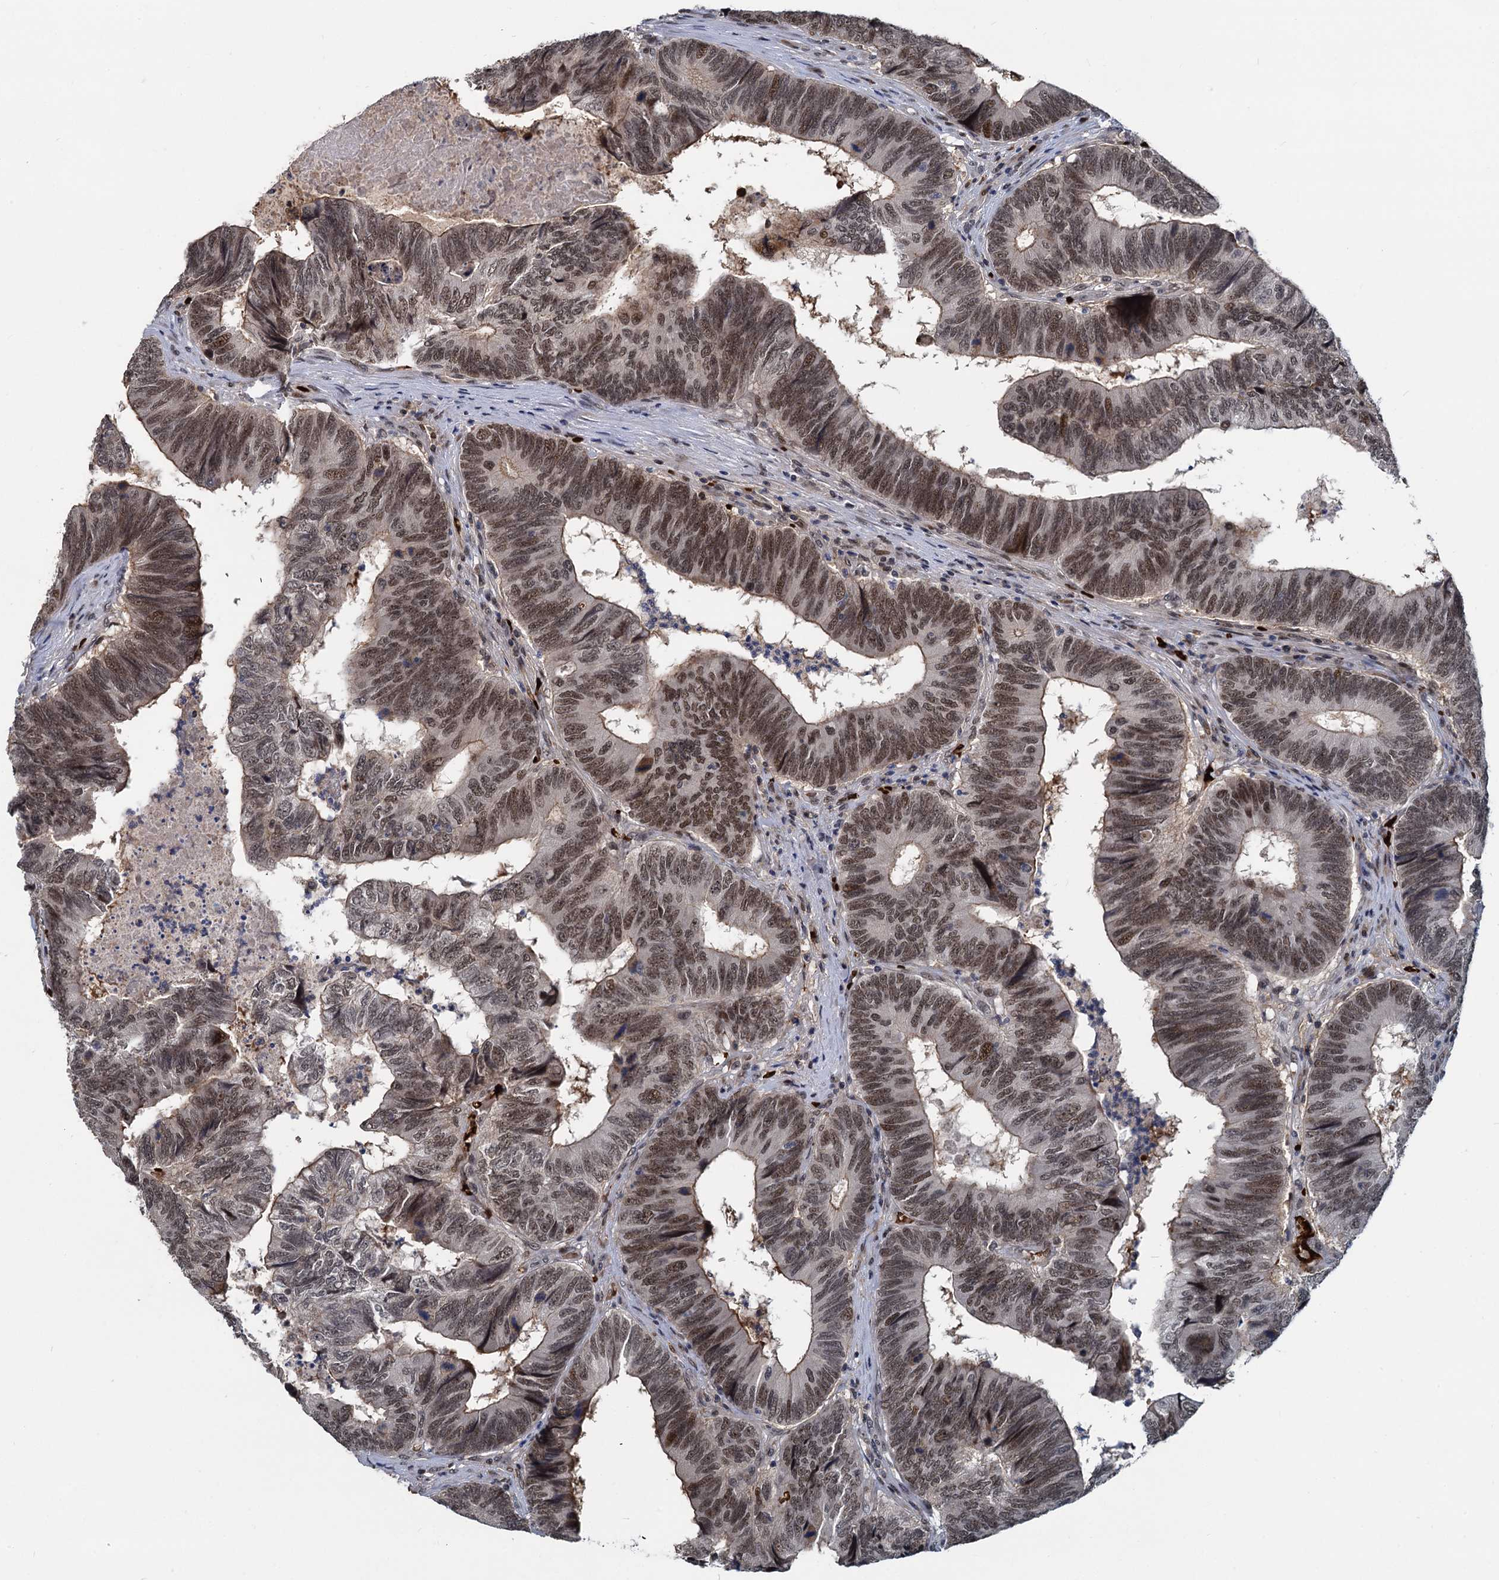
{"staining": {"intensity": "strong", "quantity": ">75%", "location": "nuclear"}, "tissue": "colorectal cancer", "cell_type": "Tumor cells", "image_type": "cancer", "snomed": [{"axis": "morphology", "description": "Adenocarcinoma, NOS"}, {"axis": "topography", "description": "Colon"}], "caption": "Colorectal cancer stained for a protein (brown) displays strong nuclear positive staining in about >75% of tumor cells.", "gene": "FANCI", "patient": {"sex": "female", "age": 67}}